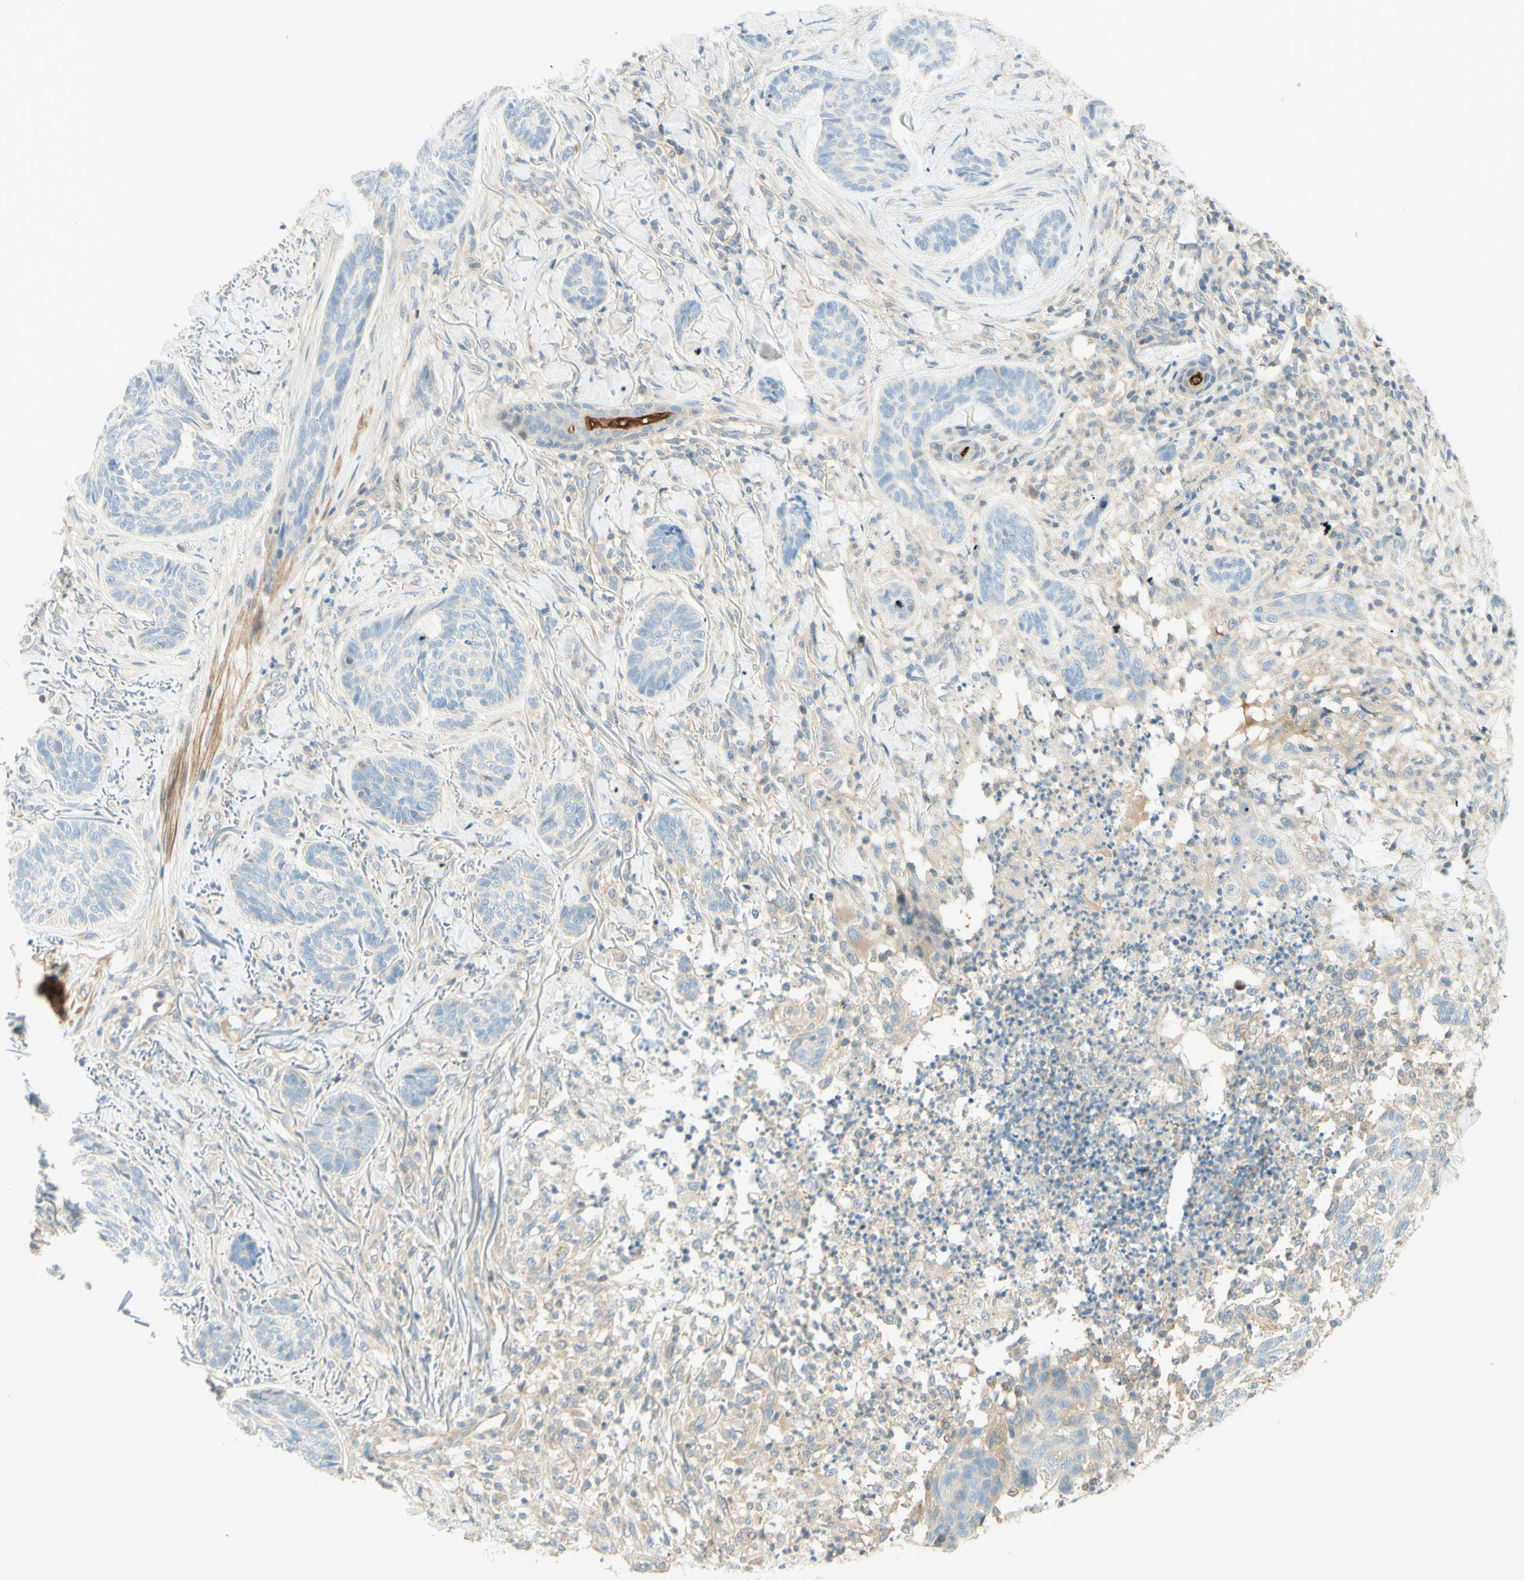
{"staining": {"intensity": "negative", "quantity": "none", "location": "none"}, "tissue": "skin cancer", "cell_type": "Tumor cells", "image_type": "cancer", "snomed": [{"axis": "morphology", "description": "Basal cell carcinoma"}, {"axis": "topography", "description": "Skin"}], "caption": "Photomicrograph shows no protein expression in tumor cells of skin basal cell carcinoma tissue.", "gene": "PROM1", "patient": {"sex": "male", "age": 43}}